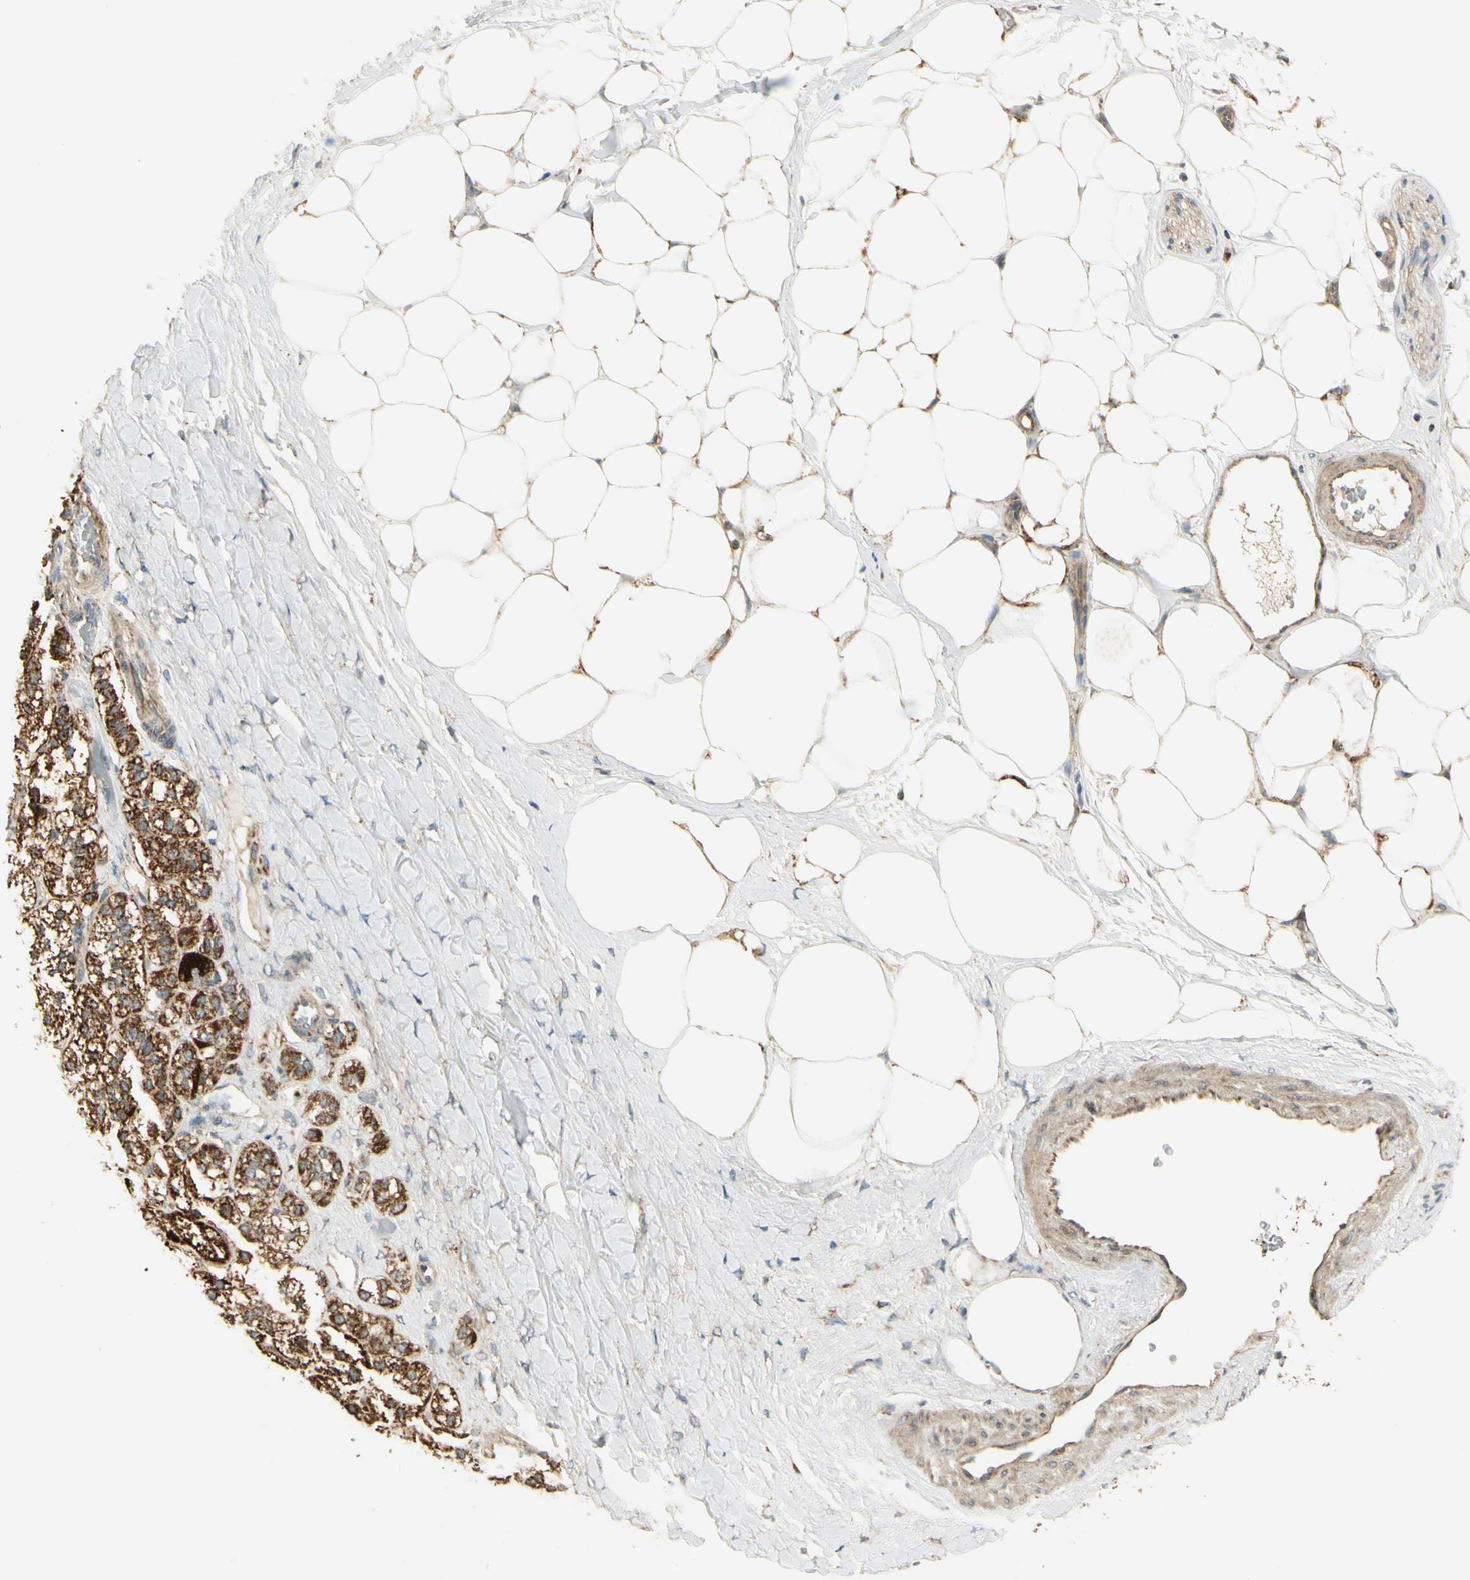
{"staining": {"intensity": "strong", "quantity": ">75%", "location": "cytoplasmic/membranous"}, "tissue": "adrenal gland", "cell_type": "Glandular cells", "image_type": "normal", "snomed": [{"axis": "morphology", "description": "Normal tissue, NOS"}, {"axis": "topography", "description": "Adrenal gland"}], "caption": "Protein expression analysis of unremarkable human adrenal gland reveals strong cytoplasmic/membranous staining in approximately >75% of glandular cells. Nuclei are stained in blue.", "gene": "EPHB3", "patient": {"sex": "male", "age": 57}}